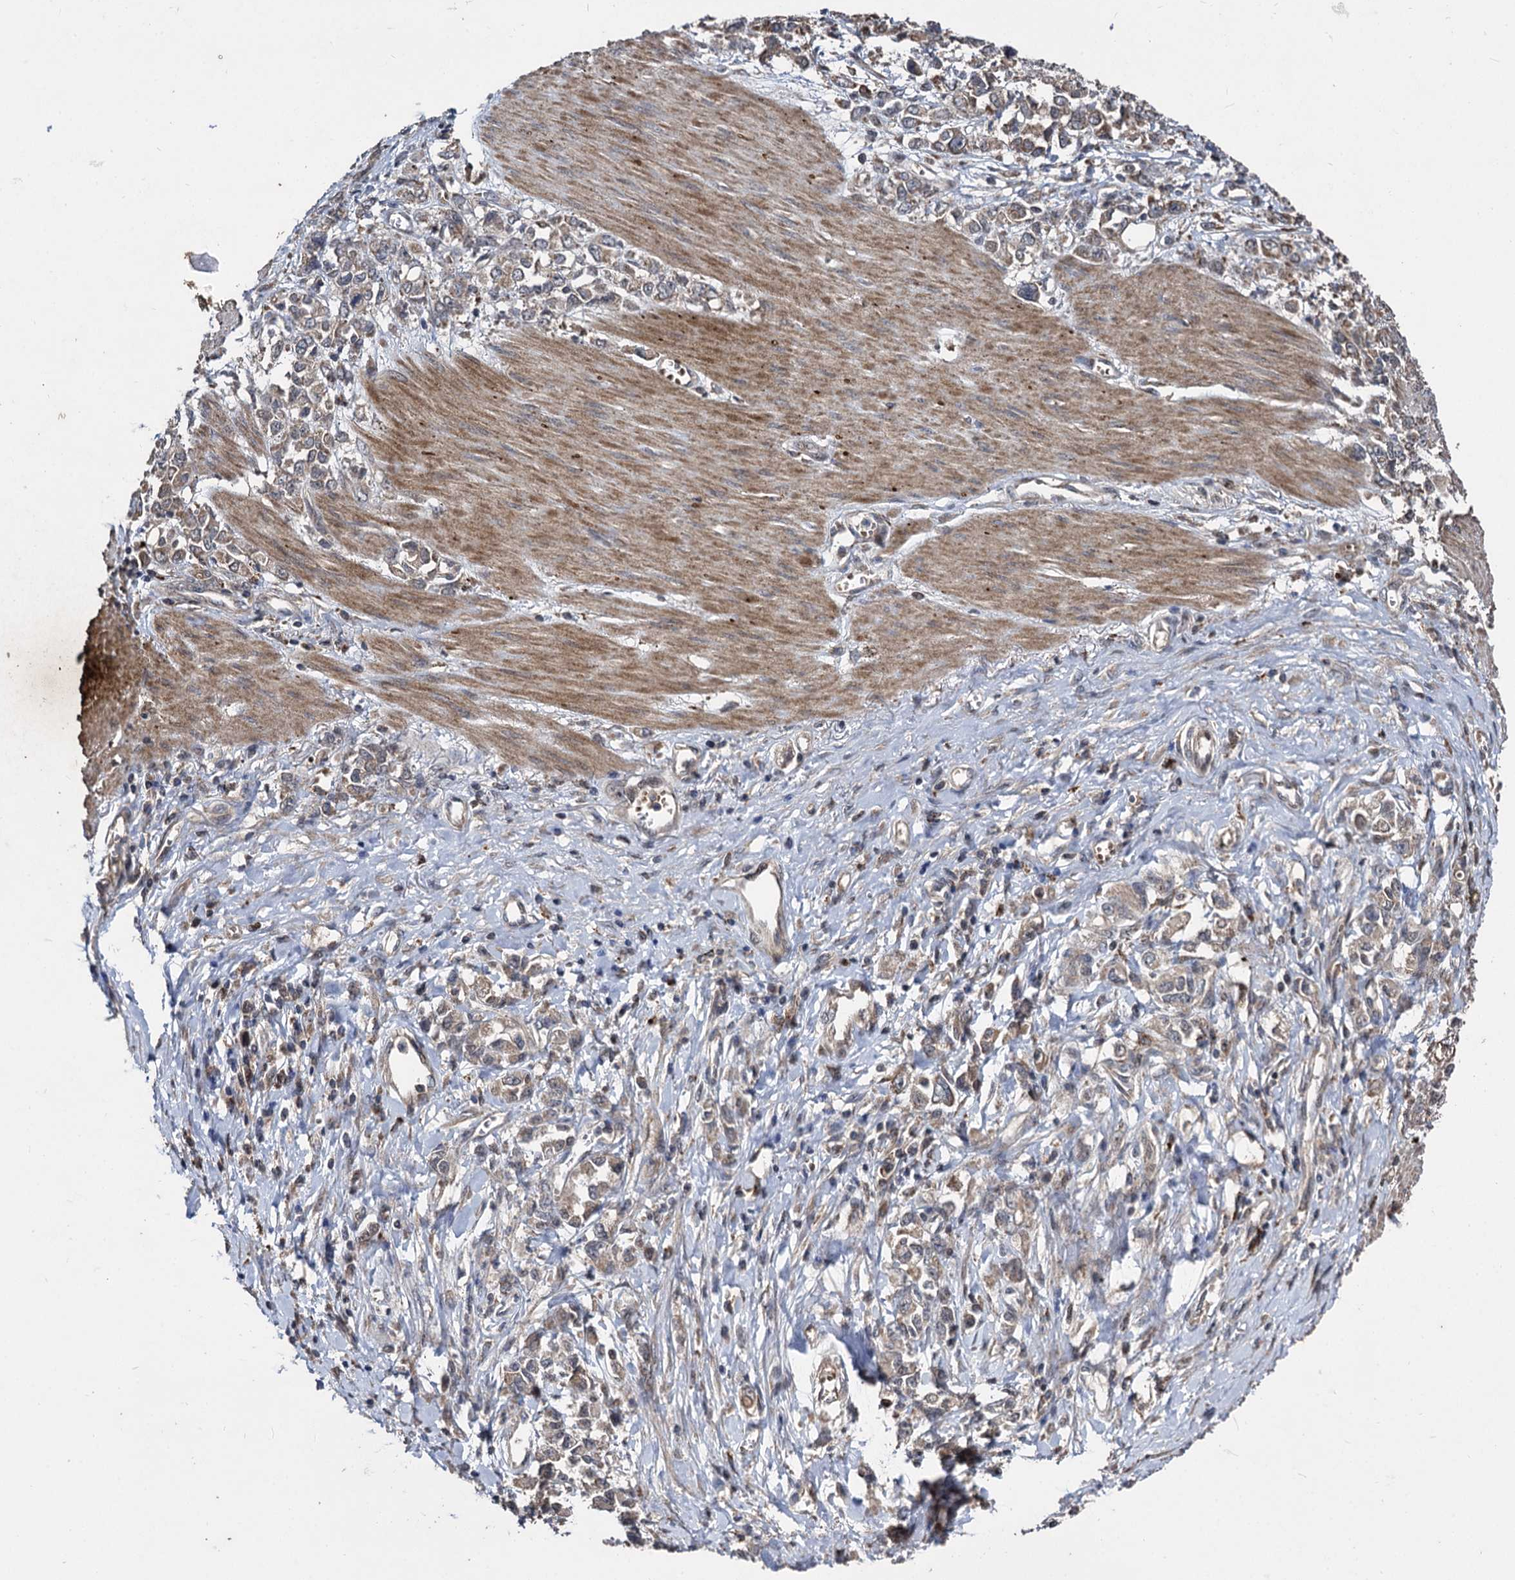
{"staining": {"intensity": "weak", "quantity": ">75%", "location": "cytoplasmic/membranous"}, "tissue": "stomach cancer", "cell_type": "Tumor cells", "image_type": "cancer", "snomed": [{"axis": "morphology", "description": "Adenocarcinoma, NOS"}, {"axis": "topography", "description": "Stomach"}], "caption": "A photomicrograph showing weak cytoplasmic/membranous positivity in approximately >75% of tumor cells in stomach cancer, as visualized by brown immunohistochemical staining.", "gene": "BCL2L2", "patient": {"sex": "female", "age": 76}}